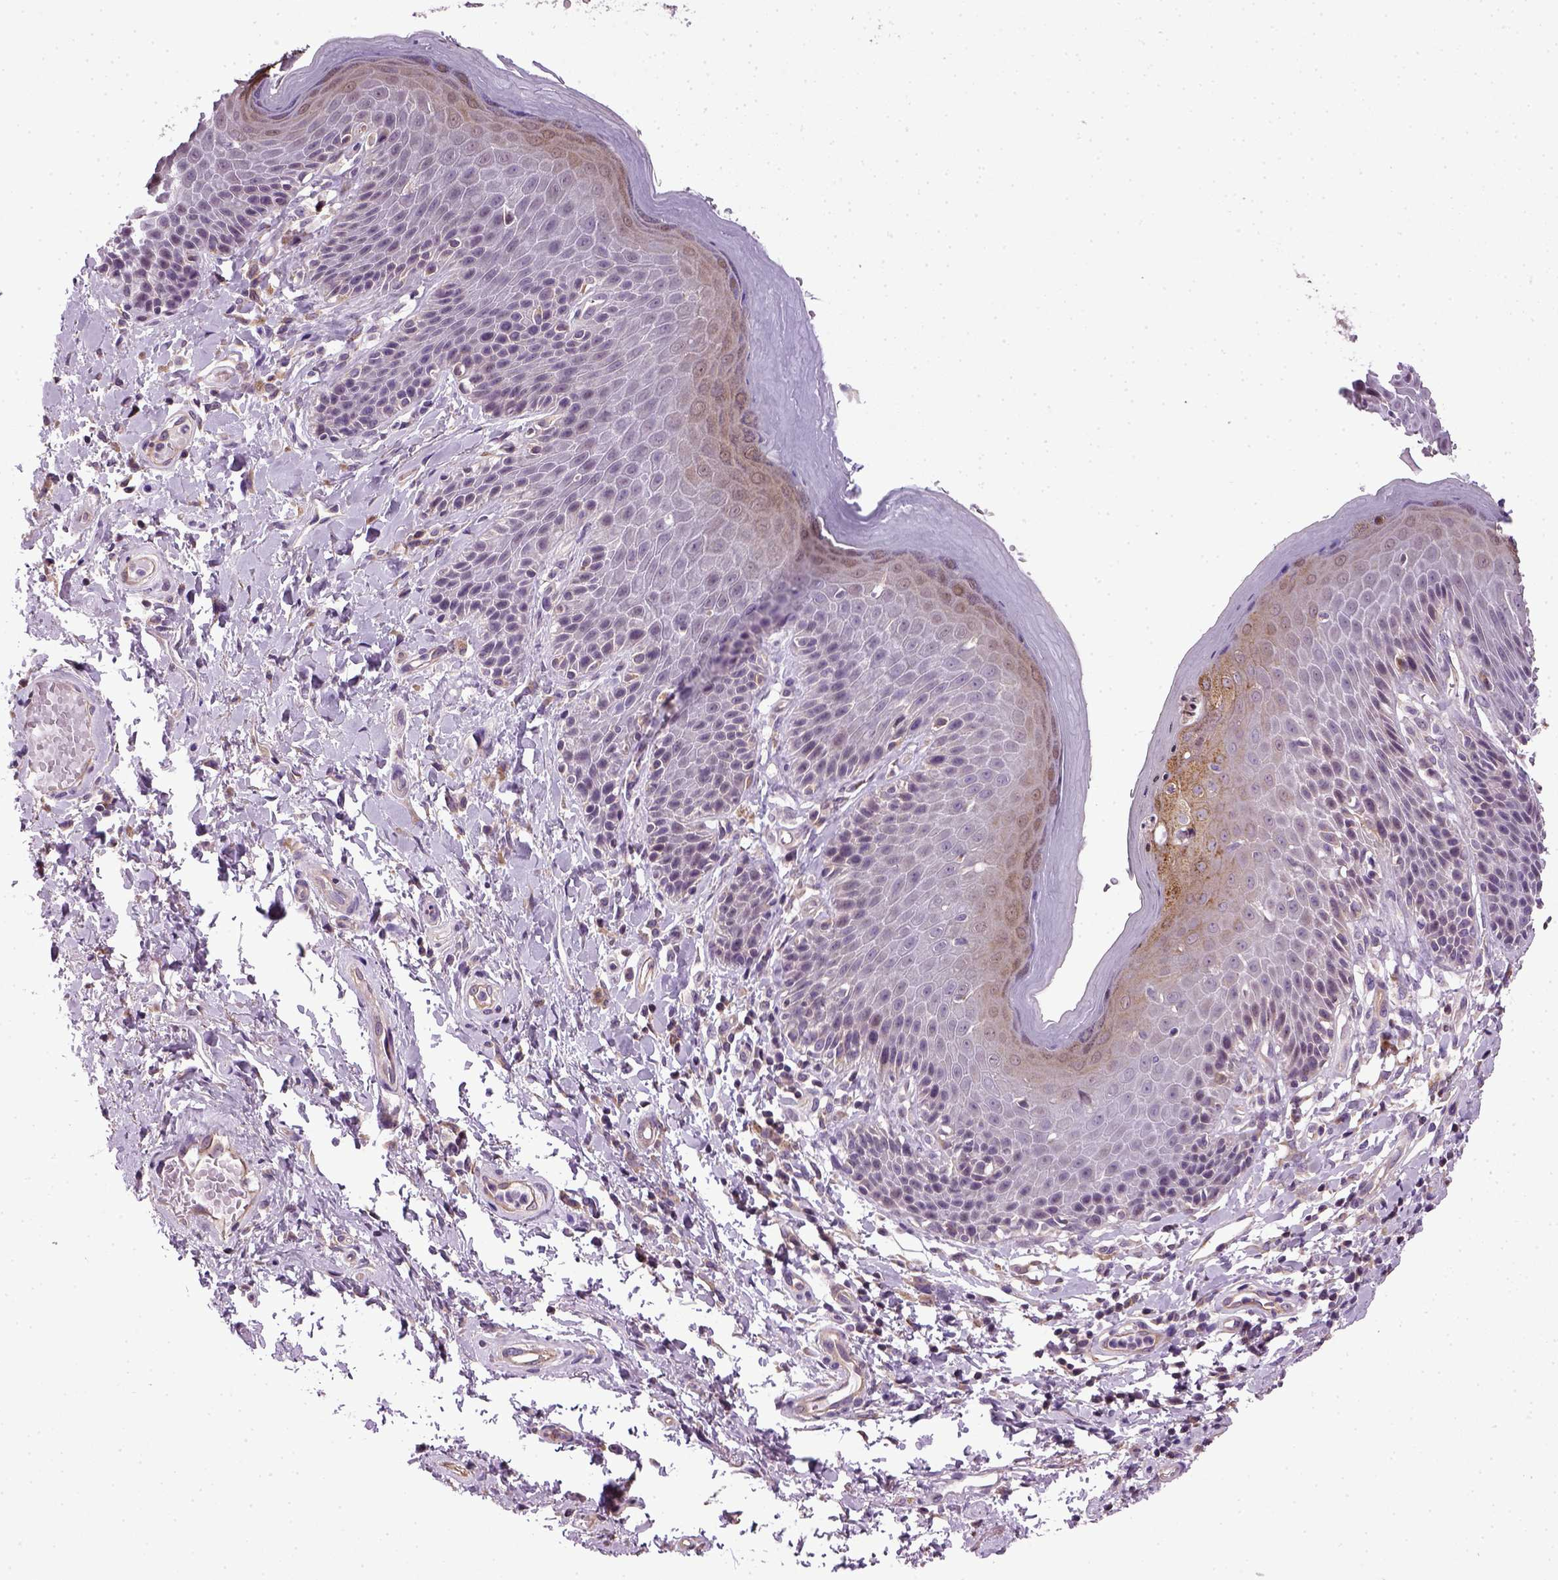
{"staining": {"intensity": "moderate", "quantity": "<25%", "location": "cytoplasmic/membranous"}, "tissue": "skin", "cell_type": "Epidermal cells", "image_type": "normal", "snomed": [{"axis": "morphology", "description": "Normal tissue, NOS"}, {"axis": "topography", "description": "Anal"}, {"axis": "topography", "description": "Peripheral nerve tissue"}], "caption": "DAB (3,3'-diaminobenzidine) immunohistochemical staining of unremarkable human skin demonstrates moderate cytoplasmic/membranous protein positivity in about <25% of epidermal cells.", "gene": "TPRG1", "patient": {"sex": "male", "age": 51}}